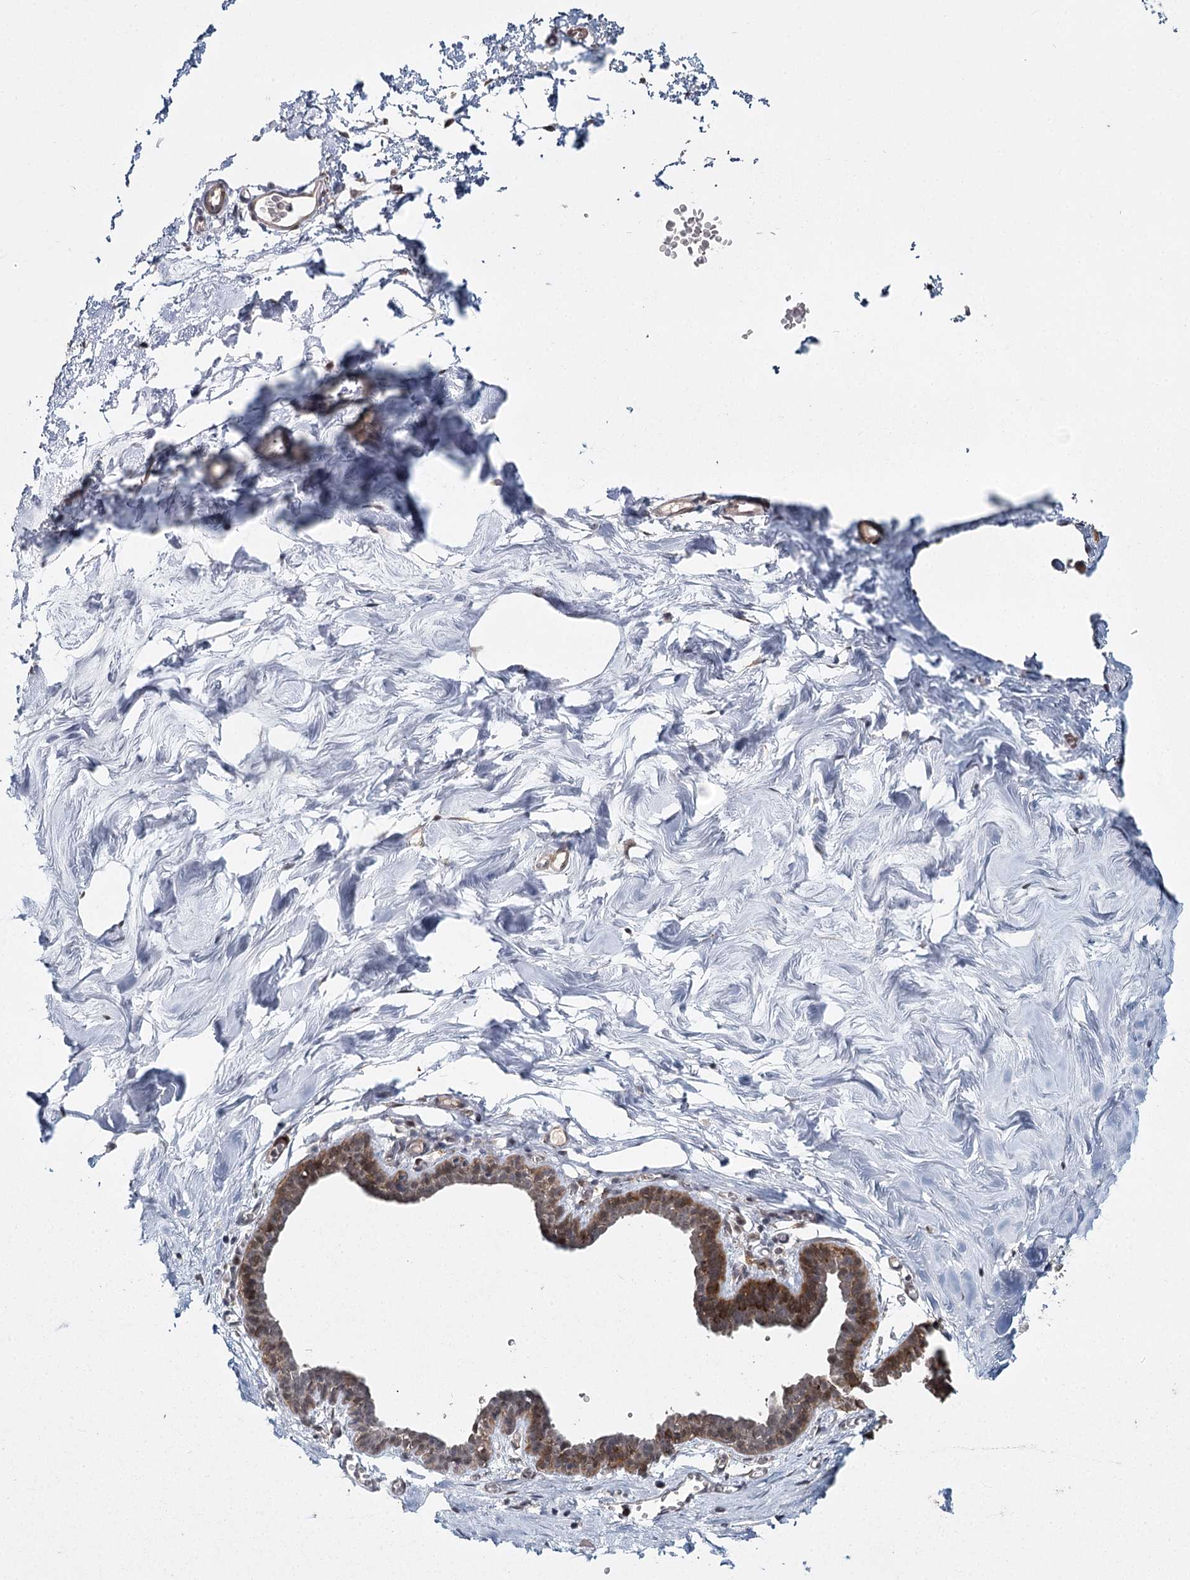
{"staining": {"intensity": "moderate", "quantity": ">75%", "location": "nuclear"}, "tissue": "breast", "cell_type": "Adipocytes", "image_type": "normal", "snomed": [{"axis": "morphology", "description": "Normal tissue, NOS"}, {"axis": "topography", "description": "Breast"}], "caption": "Protein staining of benign breast exhibits moderate nuclear positivity in approximately >75% of adipocytes. The protein is shown in brown color, while the nuclei are stained blue.", "gene": "ZCCHC24", "patient": {"sex": "female", "age": 27}}